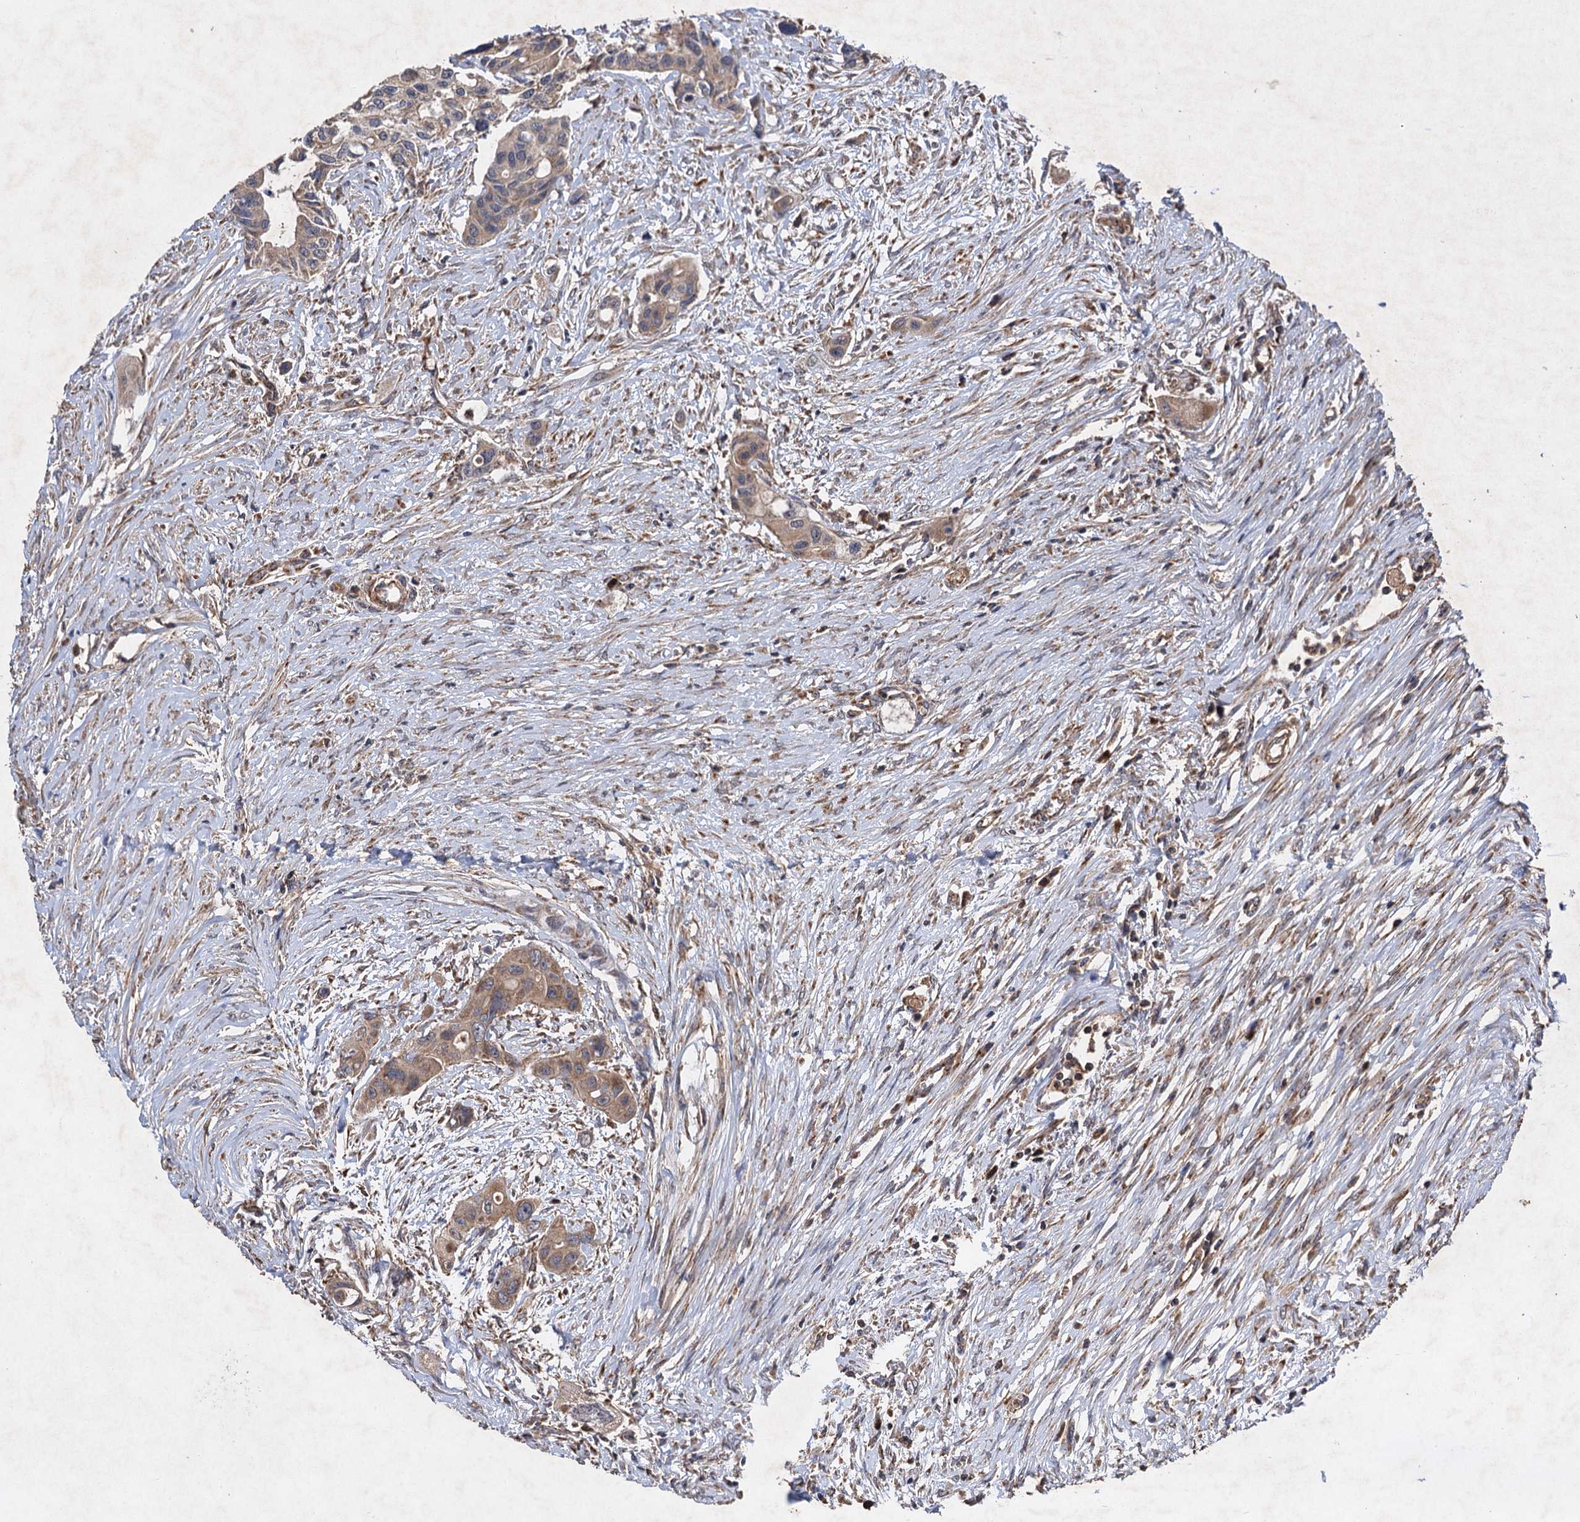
{"staining": {"intensity": "weak", "quantity": ">75%", "location": "cytoplasmic/membranous"}, "tissue": "colorectal cancer", "cell_type": "Tumor cells", "image_type": "cancer", "snomed": [{"axis": "morphology", "description": "Adenocarcinoma, NOS"}, {"axis": "topography", "description": "Colon"}], "caption": "DAB (3,3'-diaminobenzidine) immunohistochemical staining of human colorectal cancer displays weak cytoplasmic/membranous protein positivity in about >75% of tumor cells. (Stains: DAB in brown, nuclei in blue, Microscopy: brightfield microscopy at high magnification).", "gene": "NDUFA13", "patient": {"sex": "male", "age": 77}}